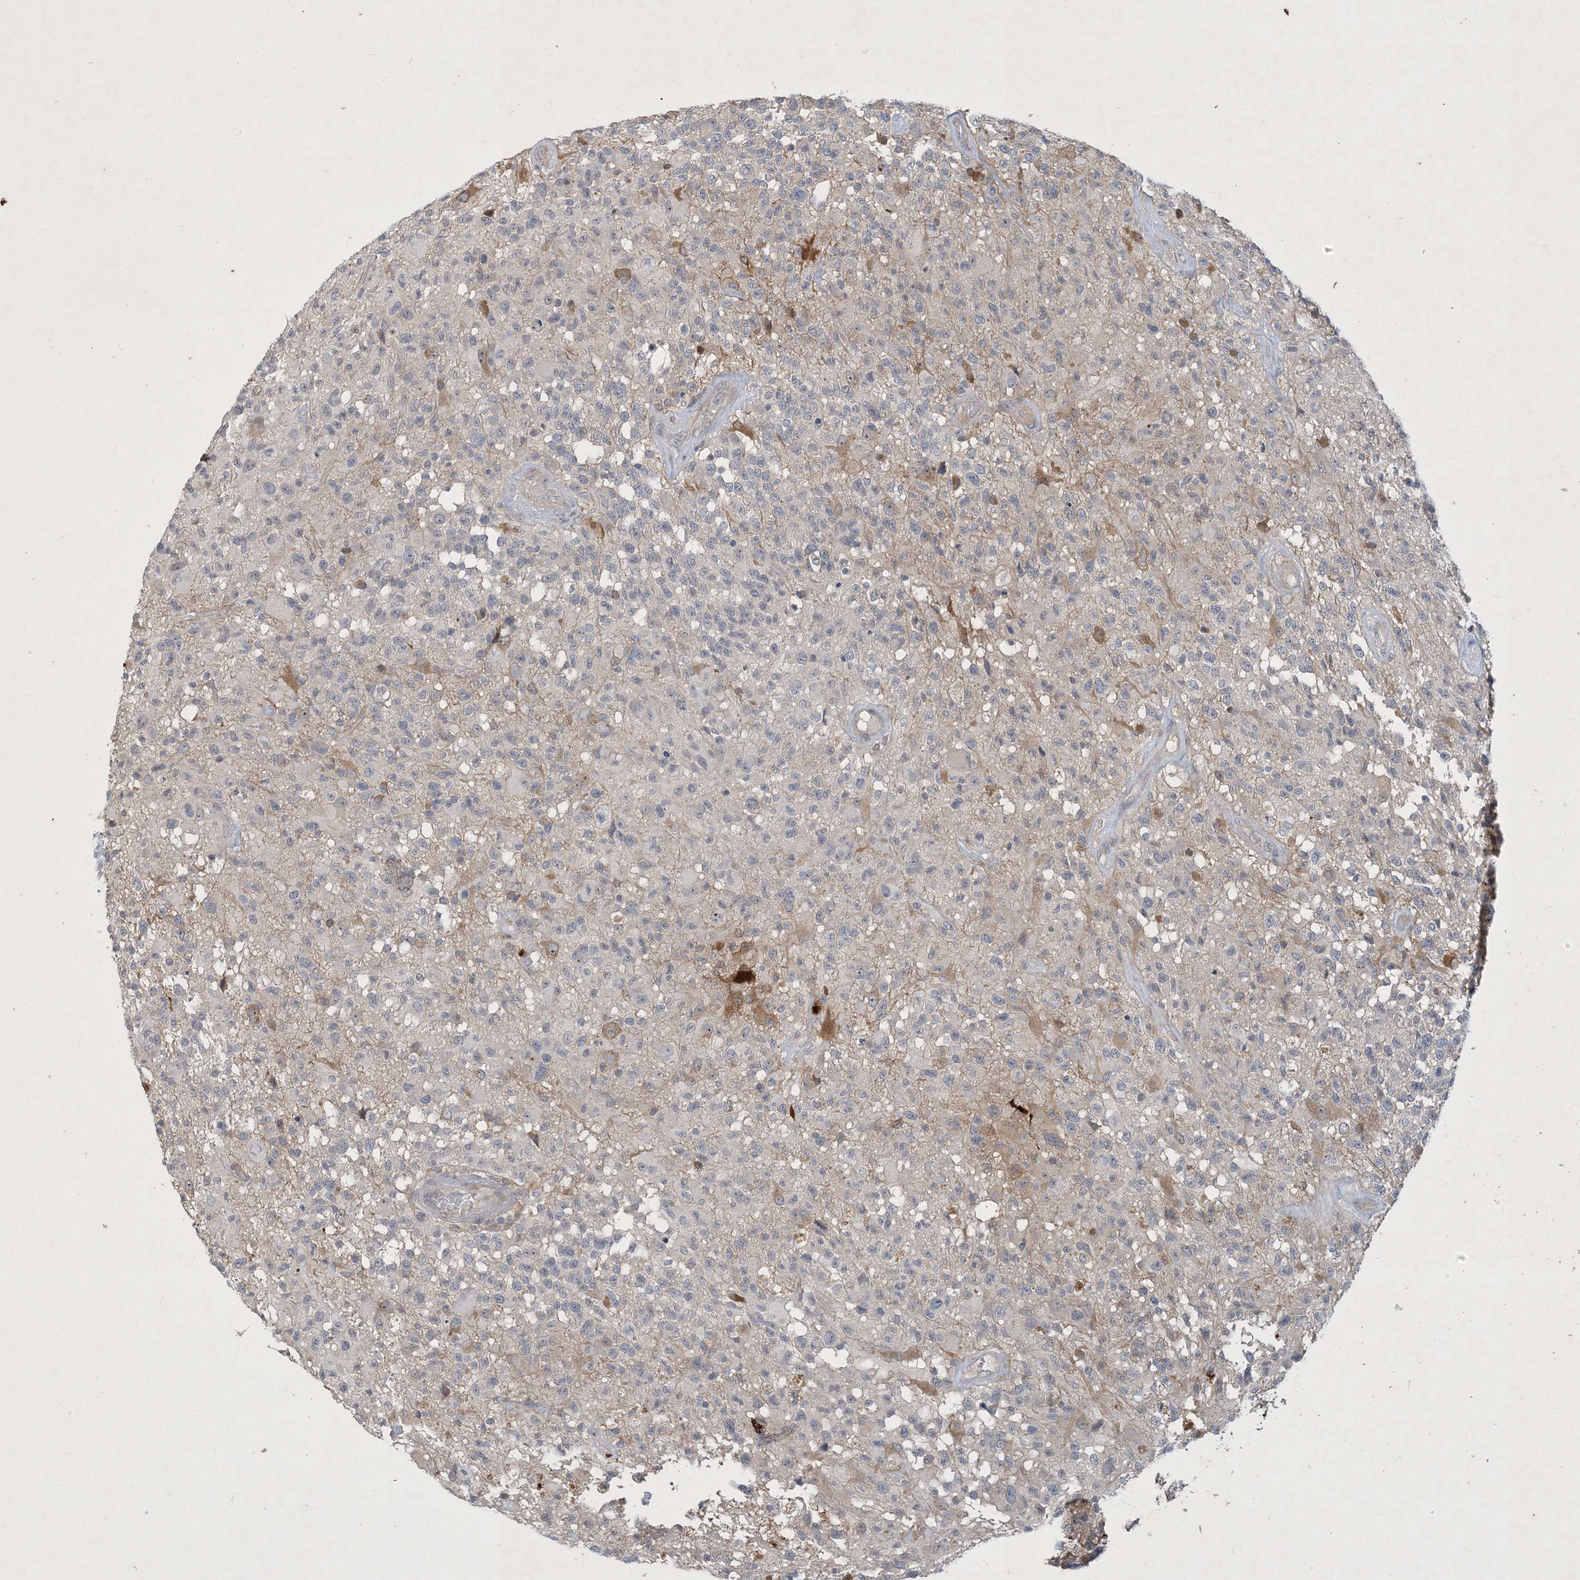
{"staining": {"intensity": "moderate", "quantity": "<25%", "location": "cytoplasmic/membranous"}, "tissue": "glioma", "cell_type": "Tumor cells", "image_type": "cancer", "snomed": [{"axis": "morphology", "description": "Glioma, malignant, High grade"}, {"axis": "morphology", "description": "Glioblastoma, NOS"}, {"axis": "topography", "description": "Brain"}], "caption": "Human malignant high-grade glioma stained with a brown dye reveals moderate cytoplasmic/membranous positive expression in about <25% of tumor cells.", "gene": "CDS1", "patient": {"sex": "male", "age": 60}}